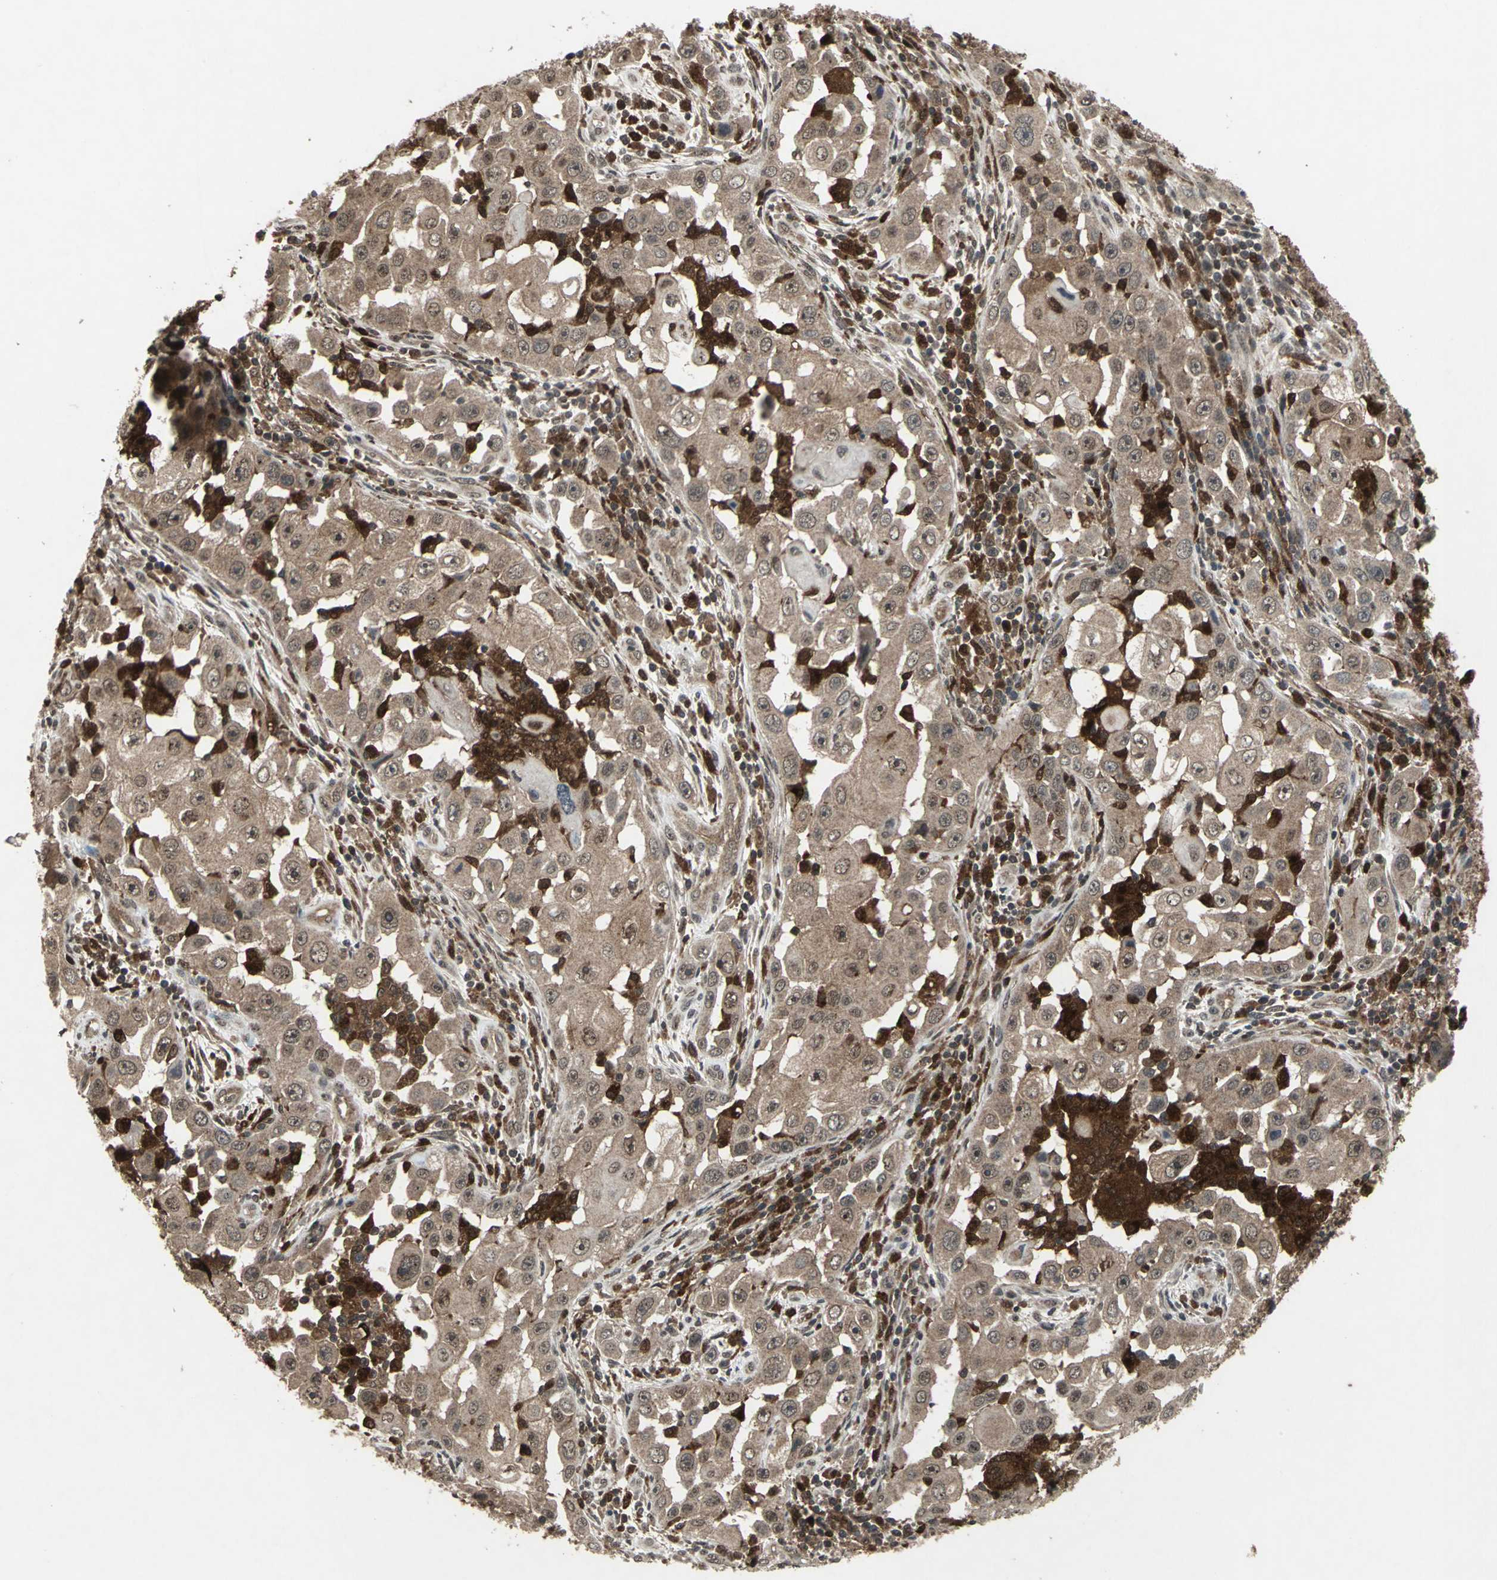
{"staining": {"intensity": "moderate", "quantity": ">75%", "location": "cytoplasmic/membranous"}, "tissue": "head and neck cancer", "cell_type": "Tumor cells", "image_type": "cancer", "snomed": [{"axis": "morphology", "description": "Carcinoma, NOS"}, {"axis": "topography", "description": "Head-Neck"}], "caption": "DAB (3,3'-diaminobenzidine) immunohistochemical staining of human head and neck cancer (carcinoma) reveals moderate cytoplasmic/membranous protein expression in approximately >75% of tumor cells.", "gene": "PYCARD", "patient": {"sex": "male", "age": 87}}